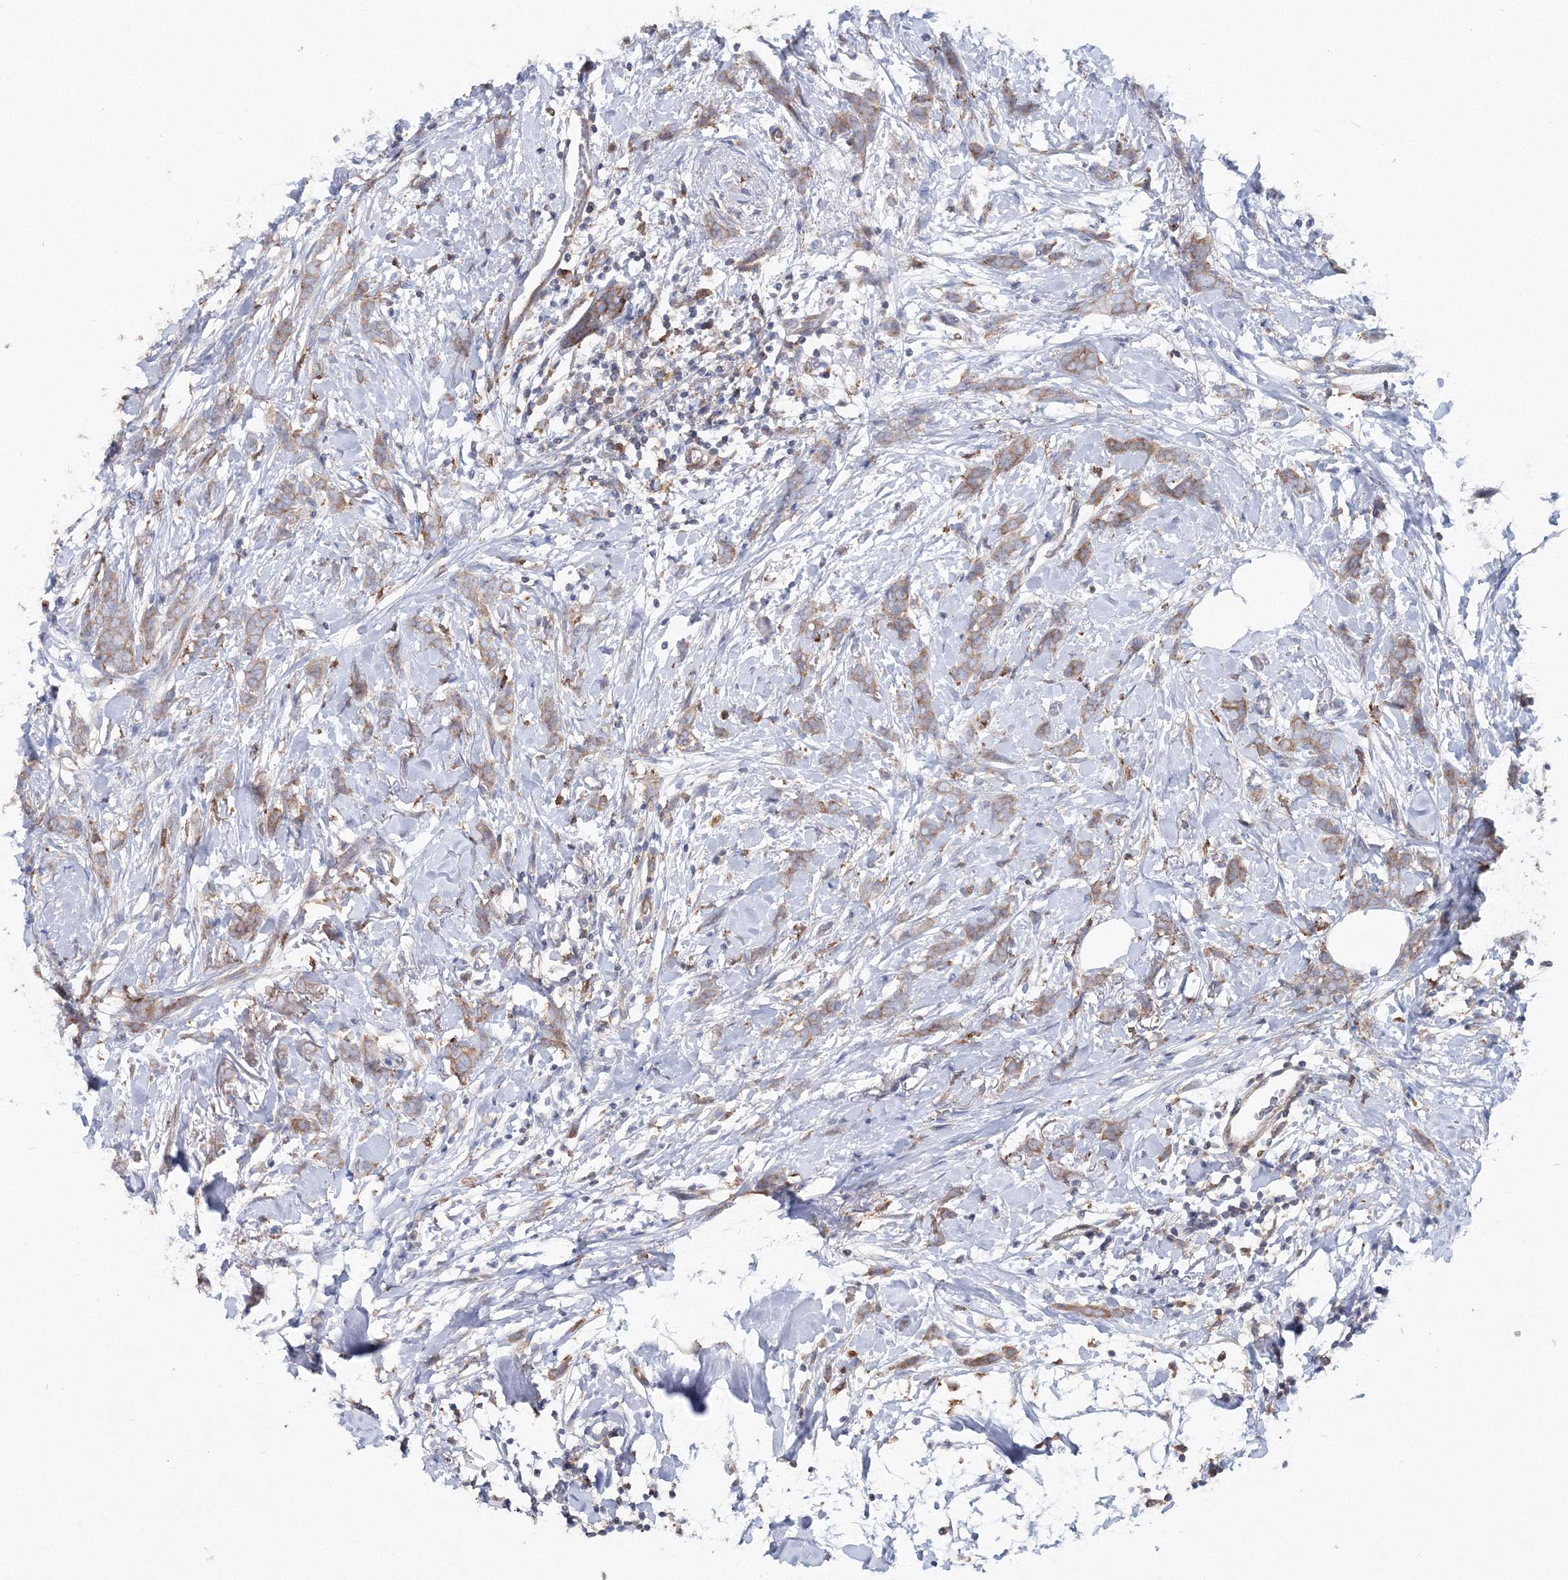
{"staining": {"intensity": "weak", "quantity": ">75%", "location": "cytoplasmic/membranous"}, "tissue": "breast cancer", "cell_type": "Tumor cells", "image_type": "cancer", "snomed": [{"axis": "morphology", "description": "Lobular carcinoma, in situ"}, {"axis": "morphology", "description": "Lobular carcinoma"}, {"axis": "topography", "description": "Breast"}], "caption": "Protein staining demonstrates weak cytoplasmic/membranous positivity in approximately >75% of tumor cells in lobular carcinoma in situ (breast). (DAB IHC with brightfield microscopy, high magnification).", "gene": "GGA2", "patient": {"sex": "female", "age": 41}}